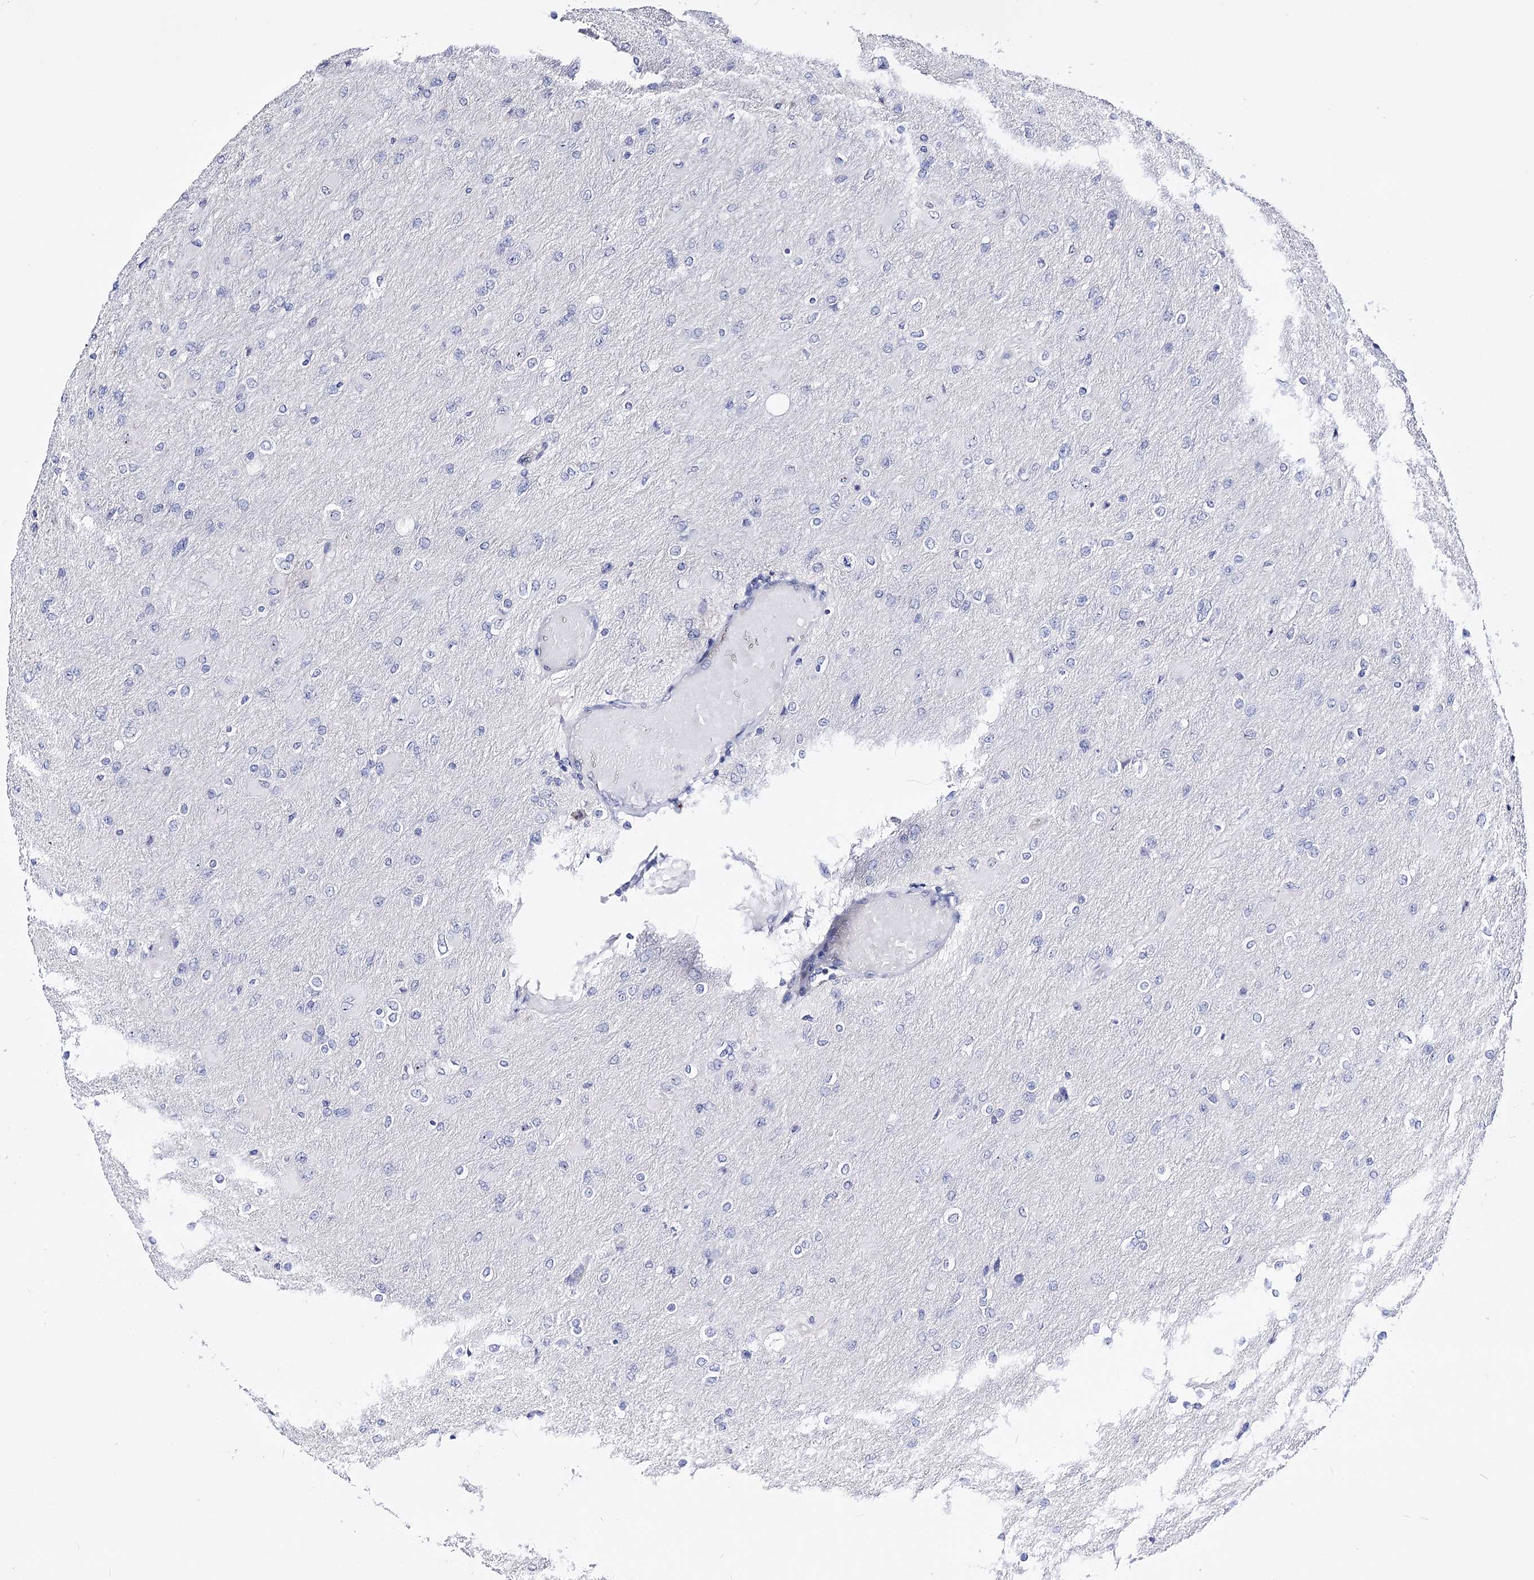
{"staining": {"intensity": "negative", "quantity": "none", "location": "none"}, "tissue": "glioma", "cell_type": "Tumor cells", "image_type": "cancer", "snomed": [{"axis": "morphology", "description": "Glioma, malignant, High grade"}, {"axis": "topography", "description": "Cerebral cortex"}], "caption": "Tumor cells are negative for protein expression in human glioma.", "gene": "PCGF5", "patient": {"sex": "female", "age": 36}}